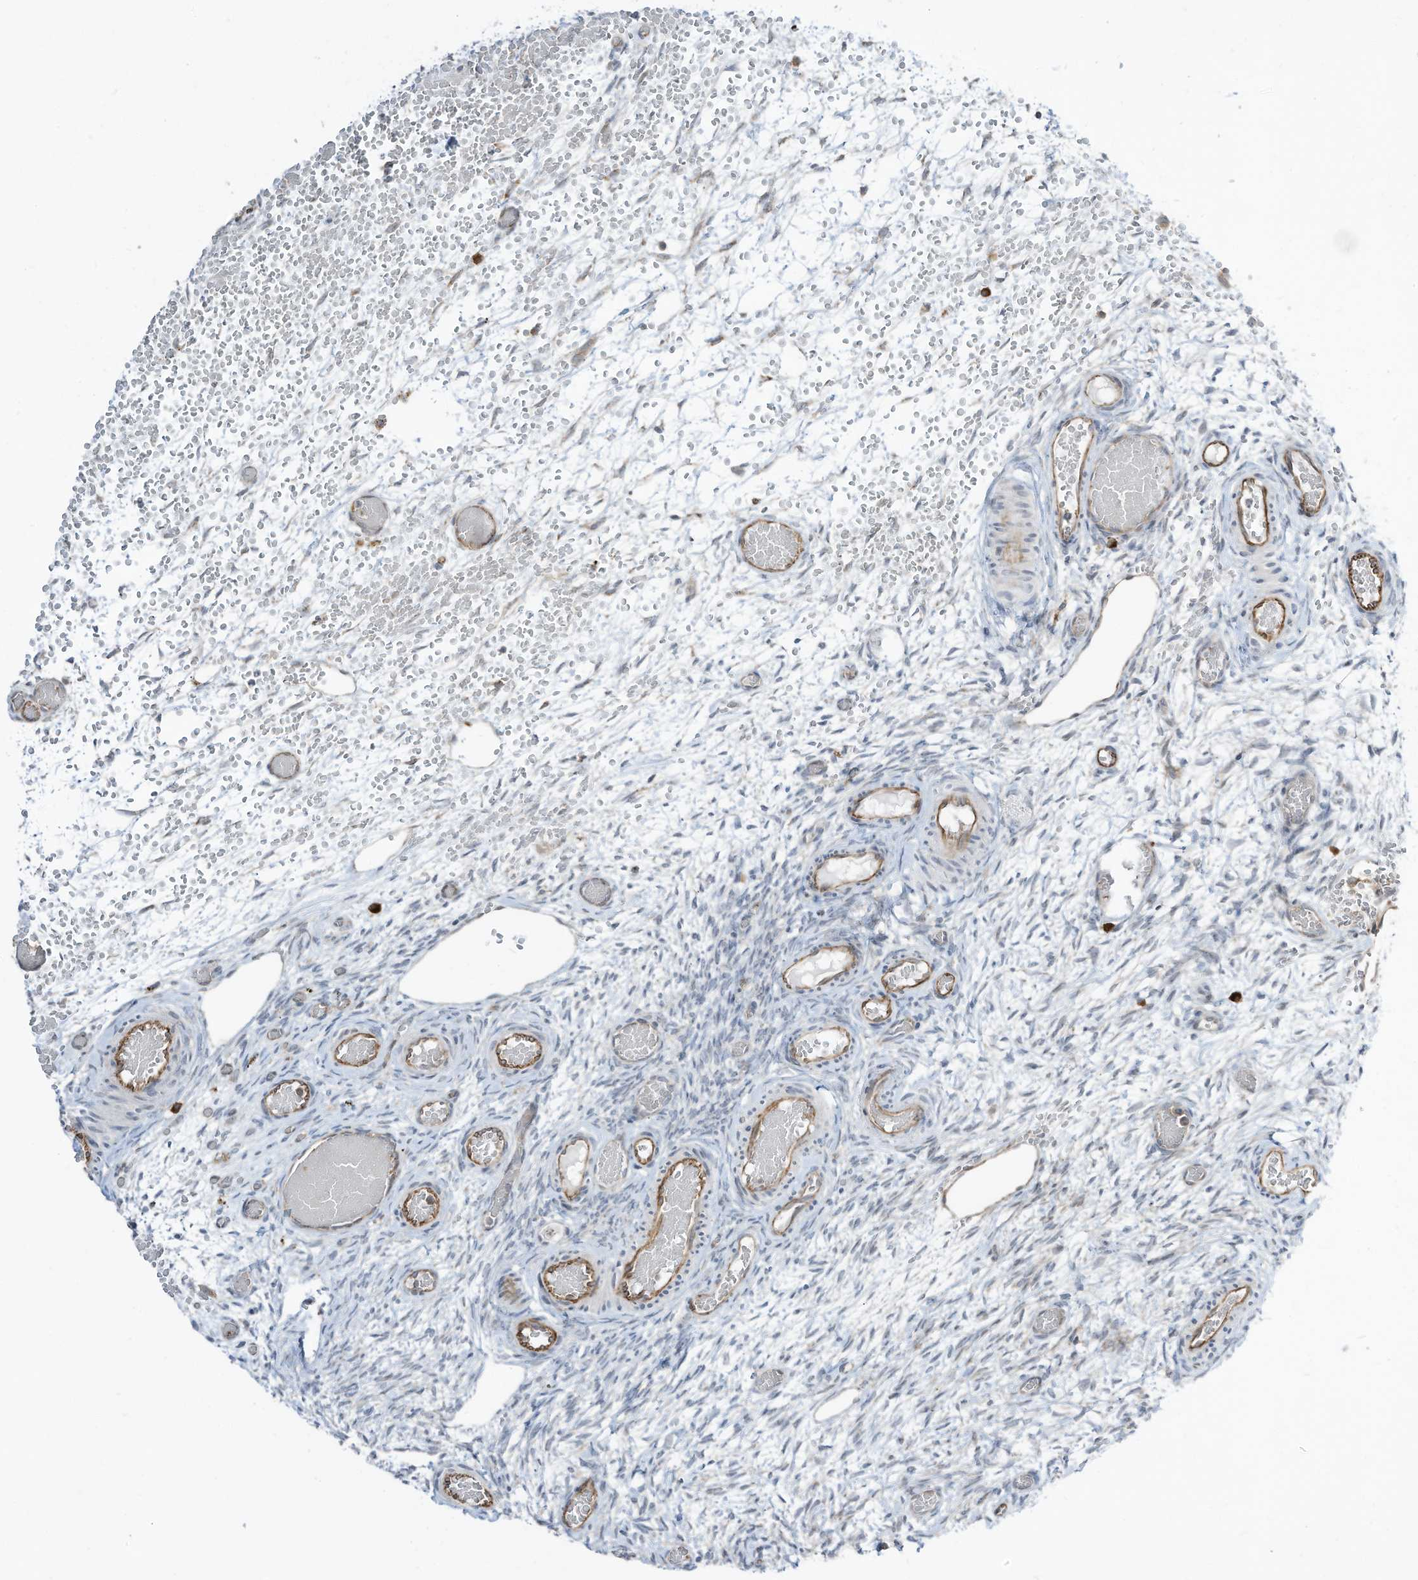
{"staining": {"intensity": "strong", "quantity": ">75%", "location": "cytoplasmic/membranous"}, "tissue": "ovary", "cell_type": "Follicle cells", "image_type": "normal", "snomed": [{"axis": "morphology", "description": "Adenocarcinoma, NOS"}, {"axis": "topography", "description": "Endometrium"}], "caption": "Immunohistochemistry (IHC) of unremarkable human ovary demonstrates high levels of strong cytoplasmic/membranous staining in approximately >75% of follicle cells.", "gene": "DZIP3", "patient": {"sex": "female", "age": 32}}